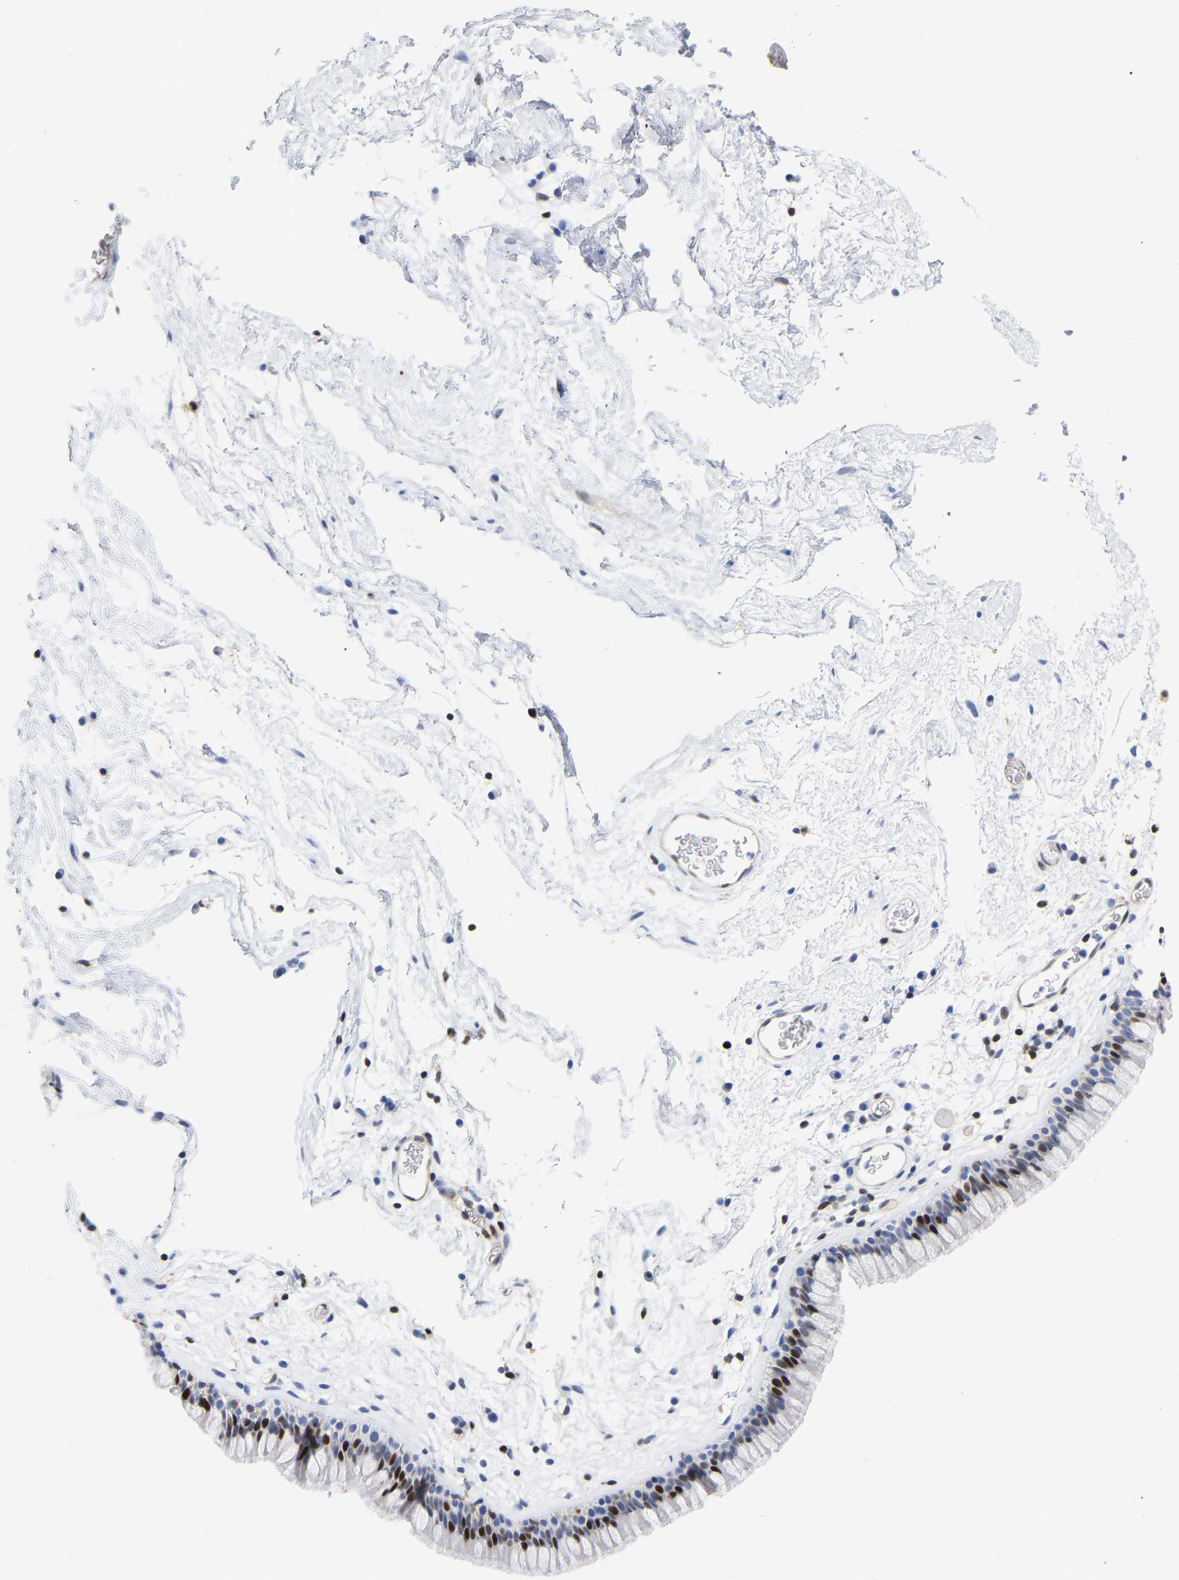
{"staining": {"intensity": "strong", "quantity": "<25%", "location": "nuclear"}, "tissue": "nasopharynx", "cell_type": "Respiratory epithelial cells", "image_type": "normal", "snomed": [{"axis": "morphology", "description": "Normal tissue, NOS"}, {"axis": "morphology", "description": "Inflammation, NOS"}, {"axis": "topography", "description": "Nasopharynx"}], "caption": "DAB (3,3'-diaminobenzidine) immunohistochemical staining of benign human nasopharynx reveals strong nuclear protein staining in about <25% of respiratory epithelial cells.", "gene": "GIMAP4", "patient": {"sex": "male", "age": 48}}